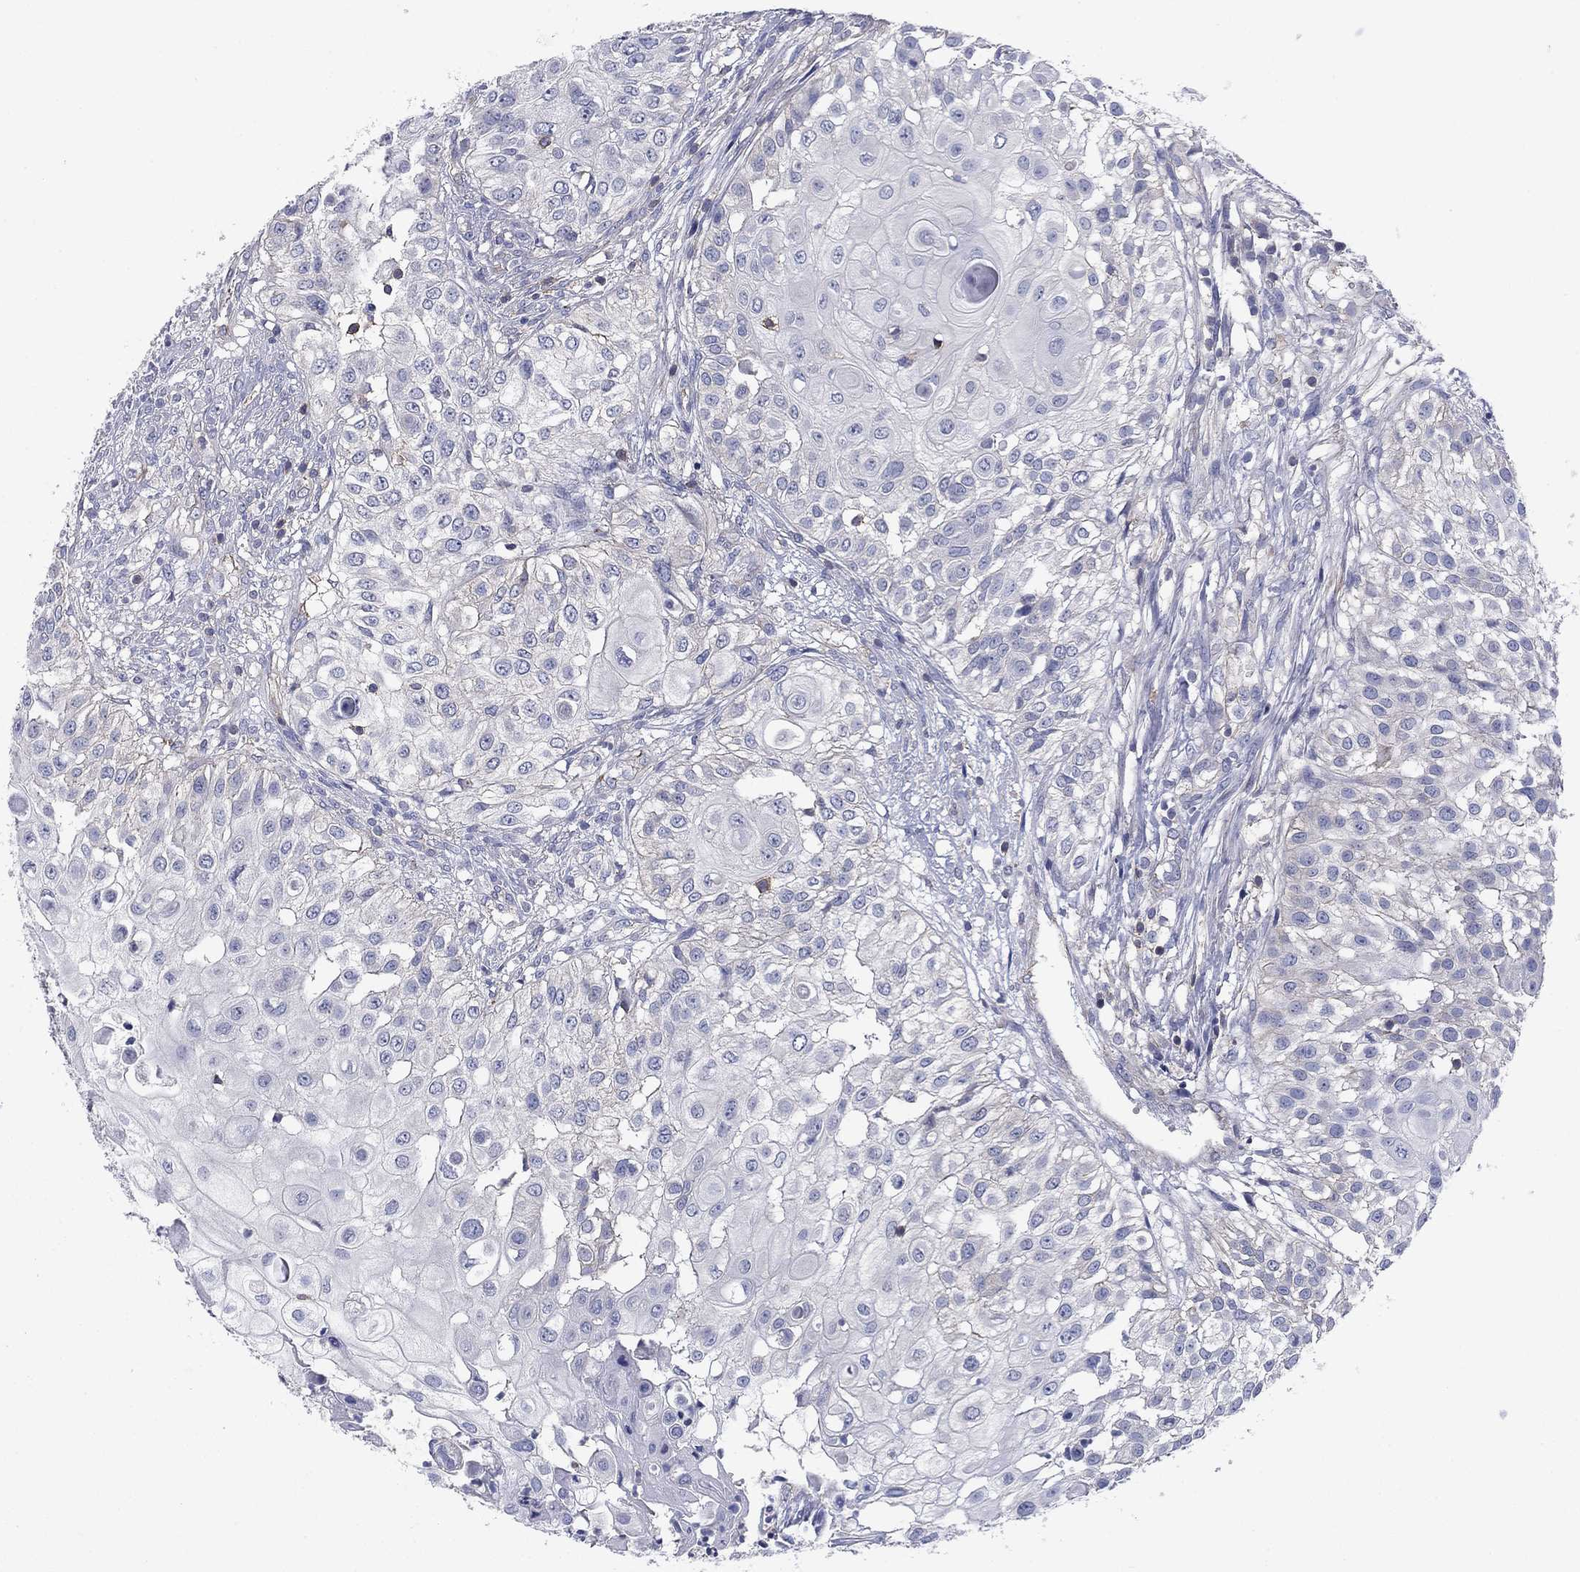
{"staining": {"intensity": "negative", "quantity": "none", "location": "none"}, "tissue": "urothelial cancer", "cell_type": "Tumor cells", "image_type": "cancer", "snomed": [{"axis": "morphology", "description": "Urothelial carcinoma, High grade"}, {"axis": "topography", "description": "Urinary bladder"}], "caption": "Immunohistochemistry (IHC) micrograph of neoplastic tissue: urothelial cancer stained with DAB exhibits no significant protein expression in tumor cells.", "gene": "PSD4", "patient": {"sex": "female", "age": 79}}